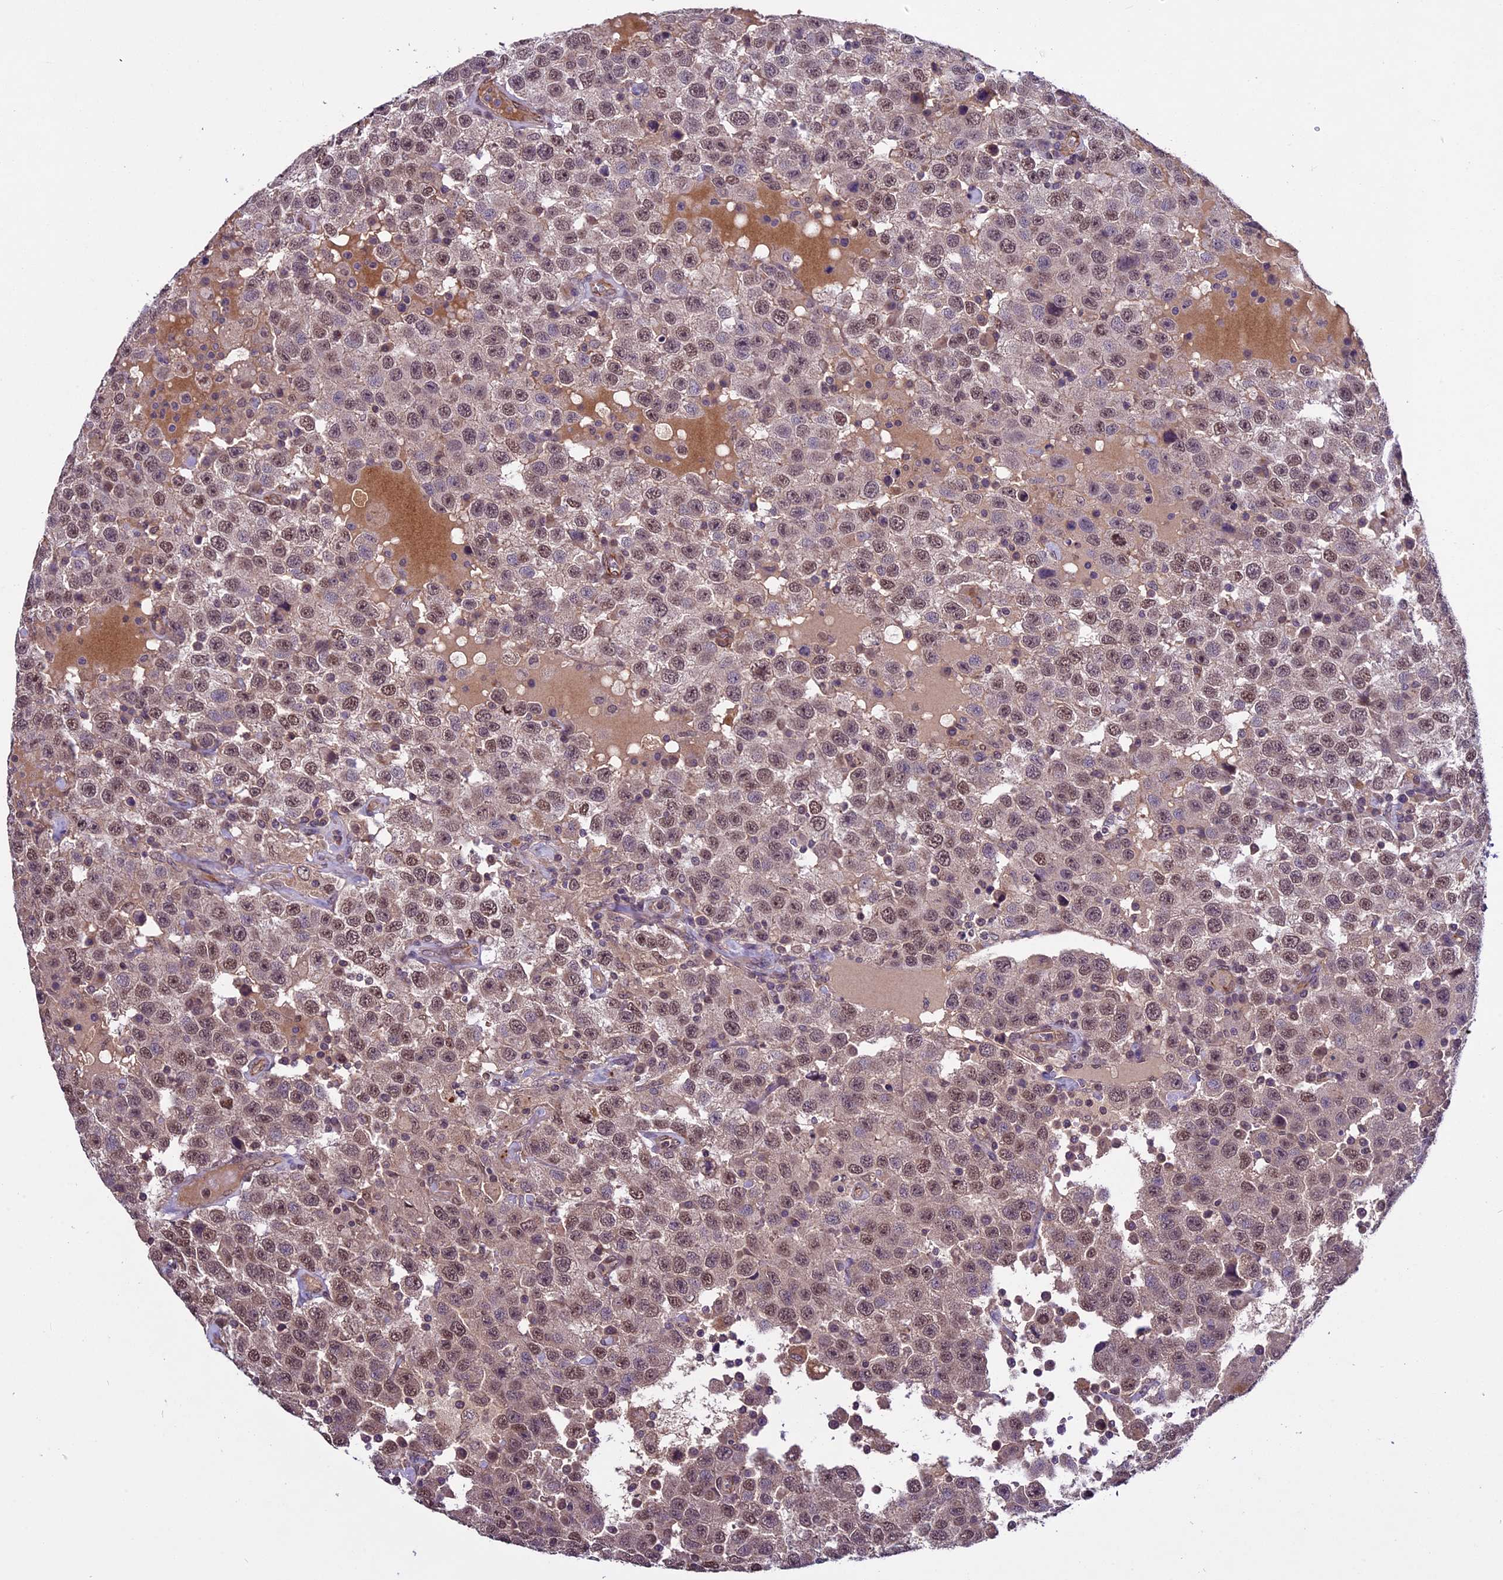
{"staining": {"intensity": "moderate", "quantity": ">75%", "location": "nuclear"}, "tissue": "testis cancer", "cell_type": "Tumor cells", "image_type": "cancer", "snomed": [{"axis": "morphology", "description": "Seminoma, NOS"}, {"axis": "topography", "description": "Testis"}], "caption": "The histopathology image shows a brown stain indicating the presence of a protein in the nuclear of tumor cells in testis cancer.", "gene": "C3orf70", "patient": {"sex": "male", "age": 41}}